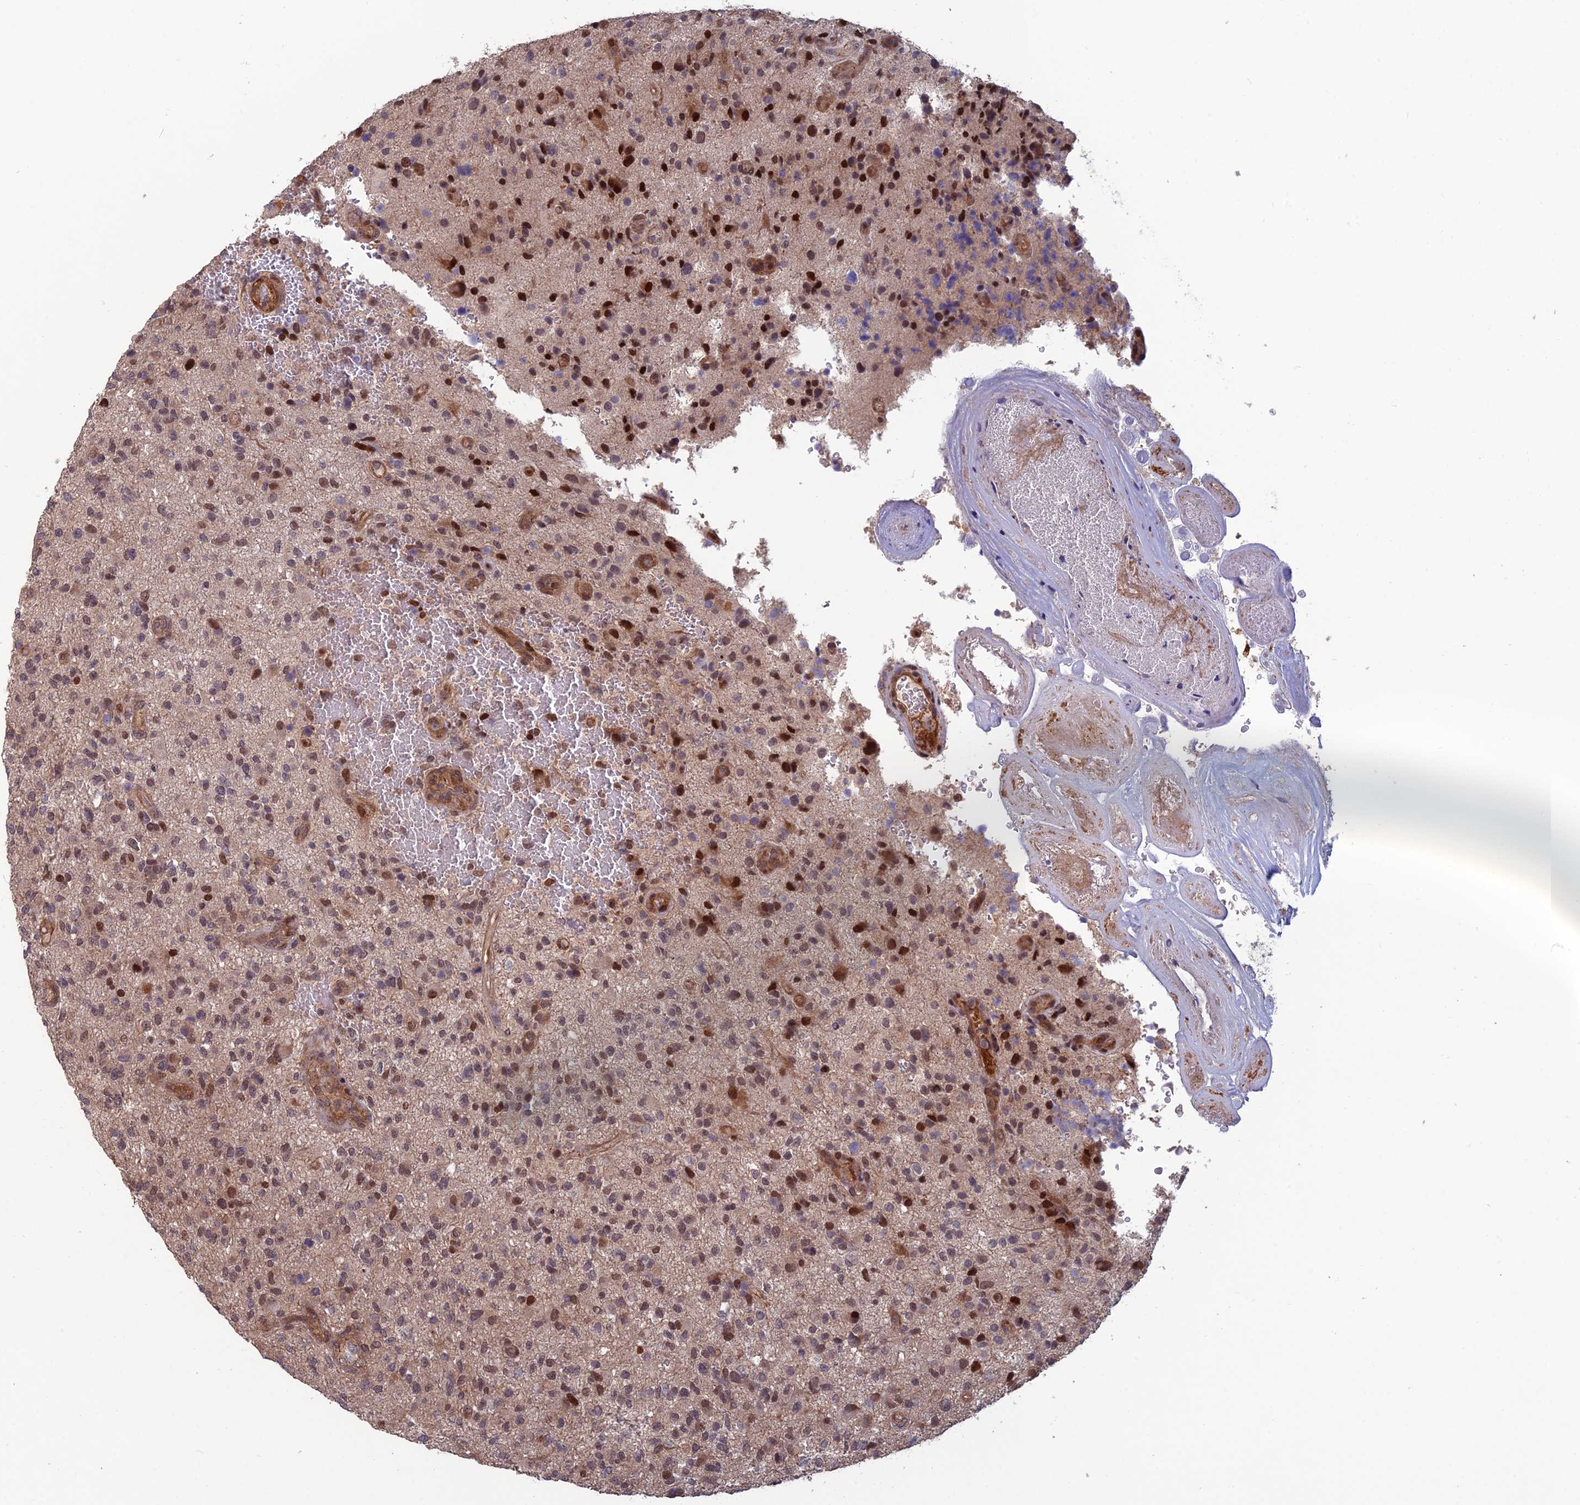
{"staining": {"intensity": "moderate", "quantity": ">75%", "location": "nuclear"}, "tissue": "glioma", "cell_type": "Tumor cells", "image_type": "cancer", "snomed": [{"axis": "morphology", "description": "Glioma, malignant, High grade"}, {"axis": "topography", "description": "Brain"}], "caption": "There is medium levels of moderate nuclear expression in tumor cells of malignant glioma (high-grade), as demonstrated by immunohistochemical staining (brown color).", "gene": "CCDC183", "patient": {"sex": "male", "age": 47}}